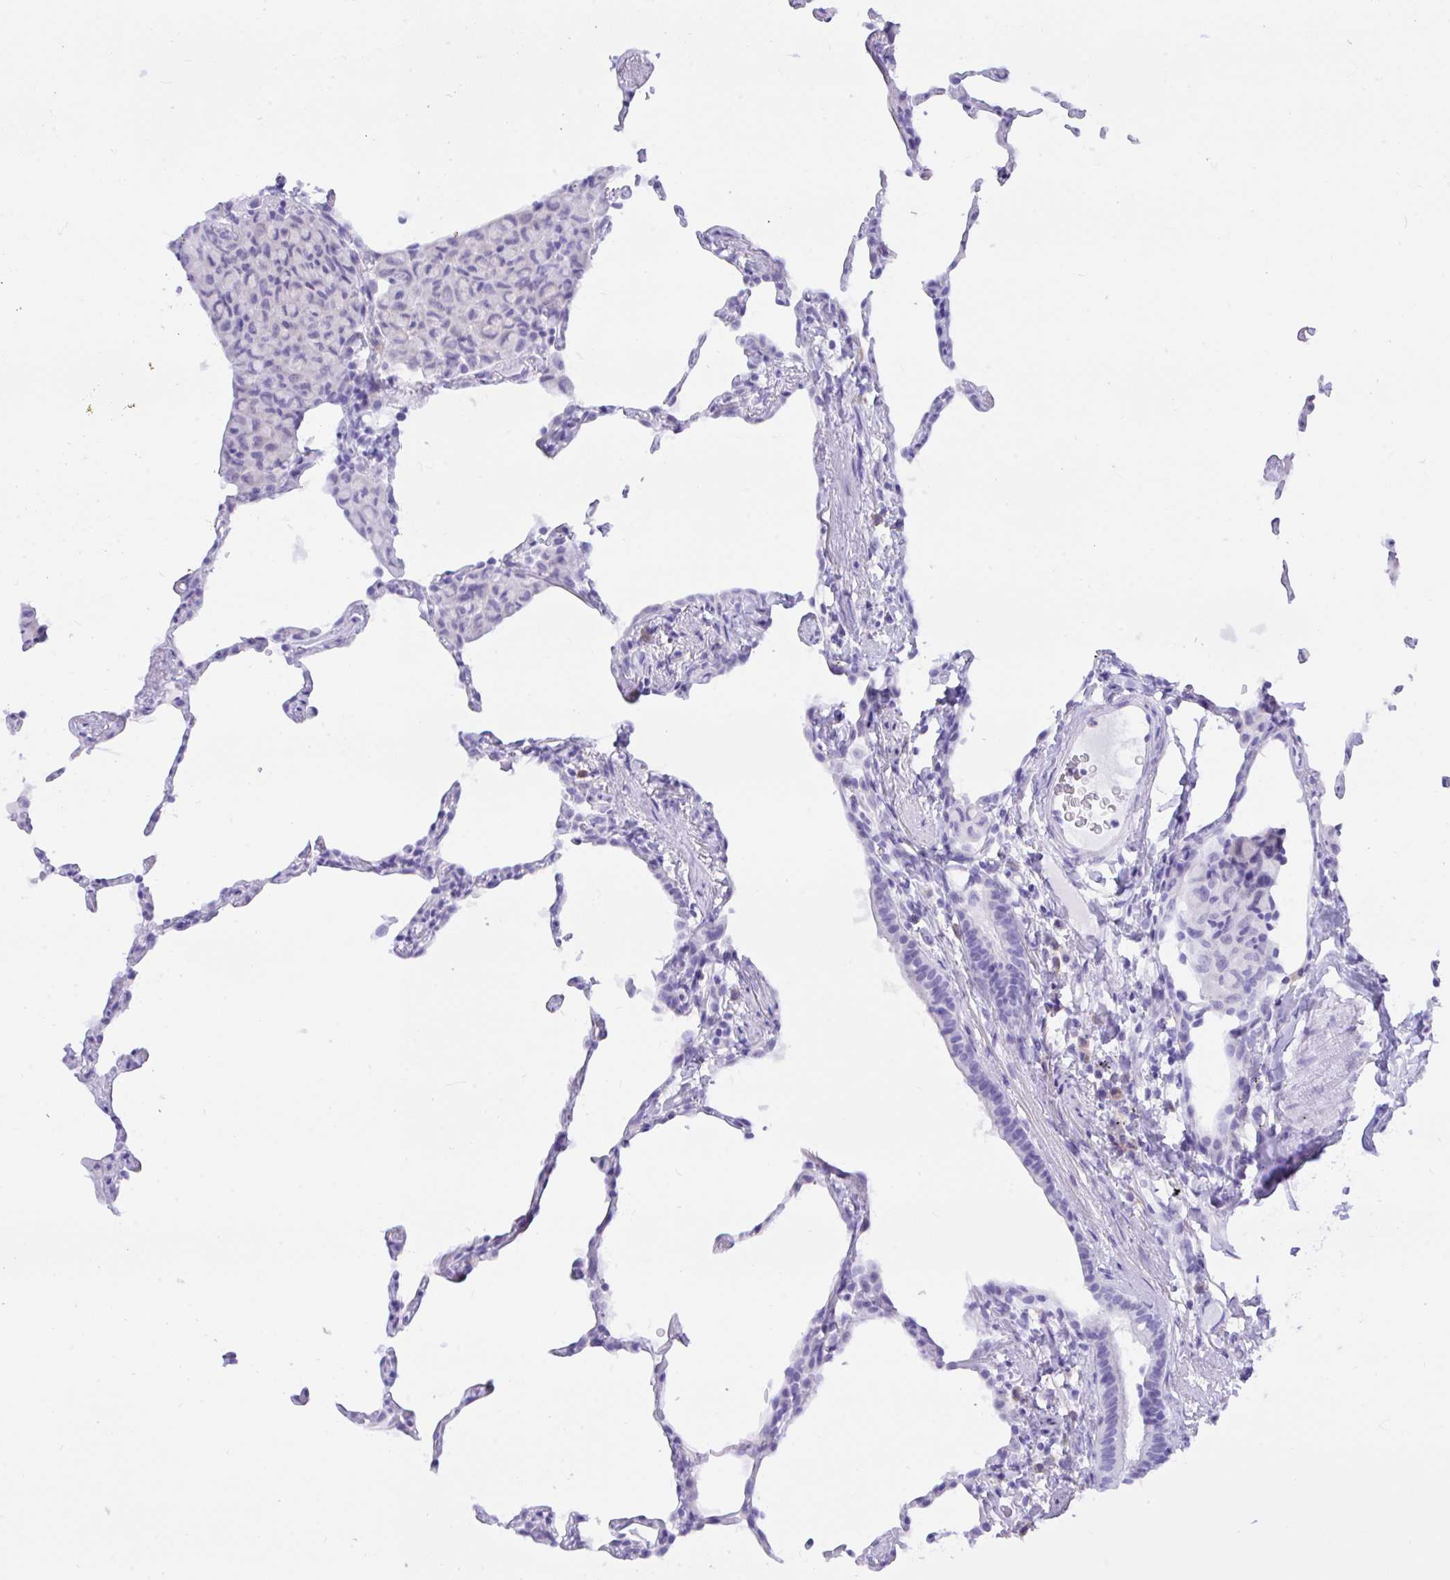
{"staining": {"intensity": "negative", "quantity": "none", "location": "none"}, "tissue": "lung", "cell_type": "Alveolar cells", "image_type": "normal", "snomed": [{"axis": "morphology", "description": "Normal tissue, NOS"}, {"axis": "topography", "description": "Lung"}], "caption": "Immunohistochemistry micrograph of normal lung: human lung stained with DAB demonstrates no significant protein positivity in alveolar cells.", "gene": "SEL1L2", "patient": {"sex": "female", "age": 57}}